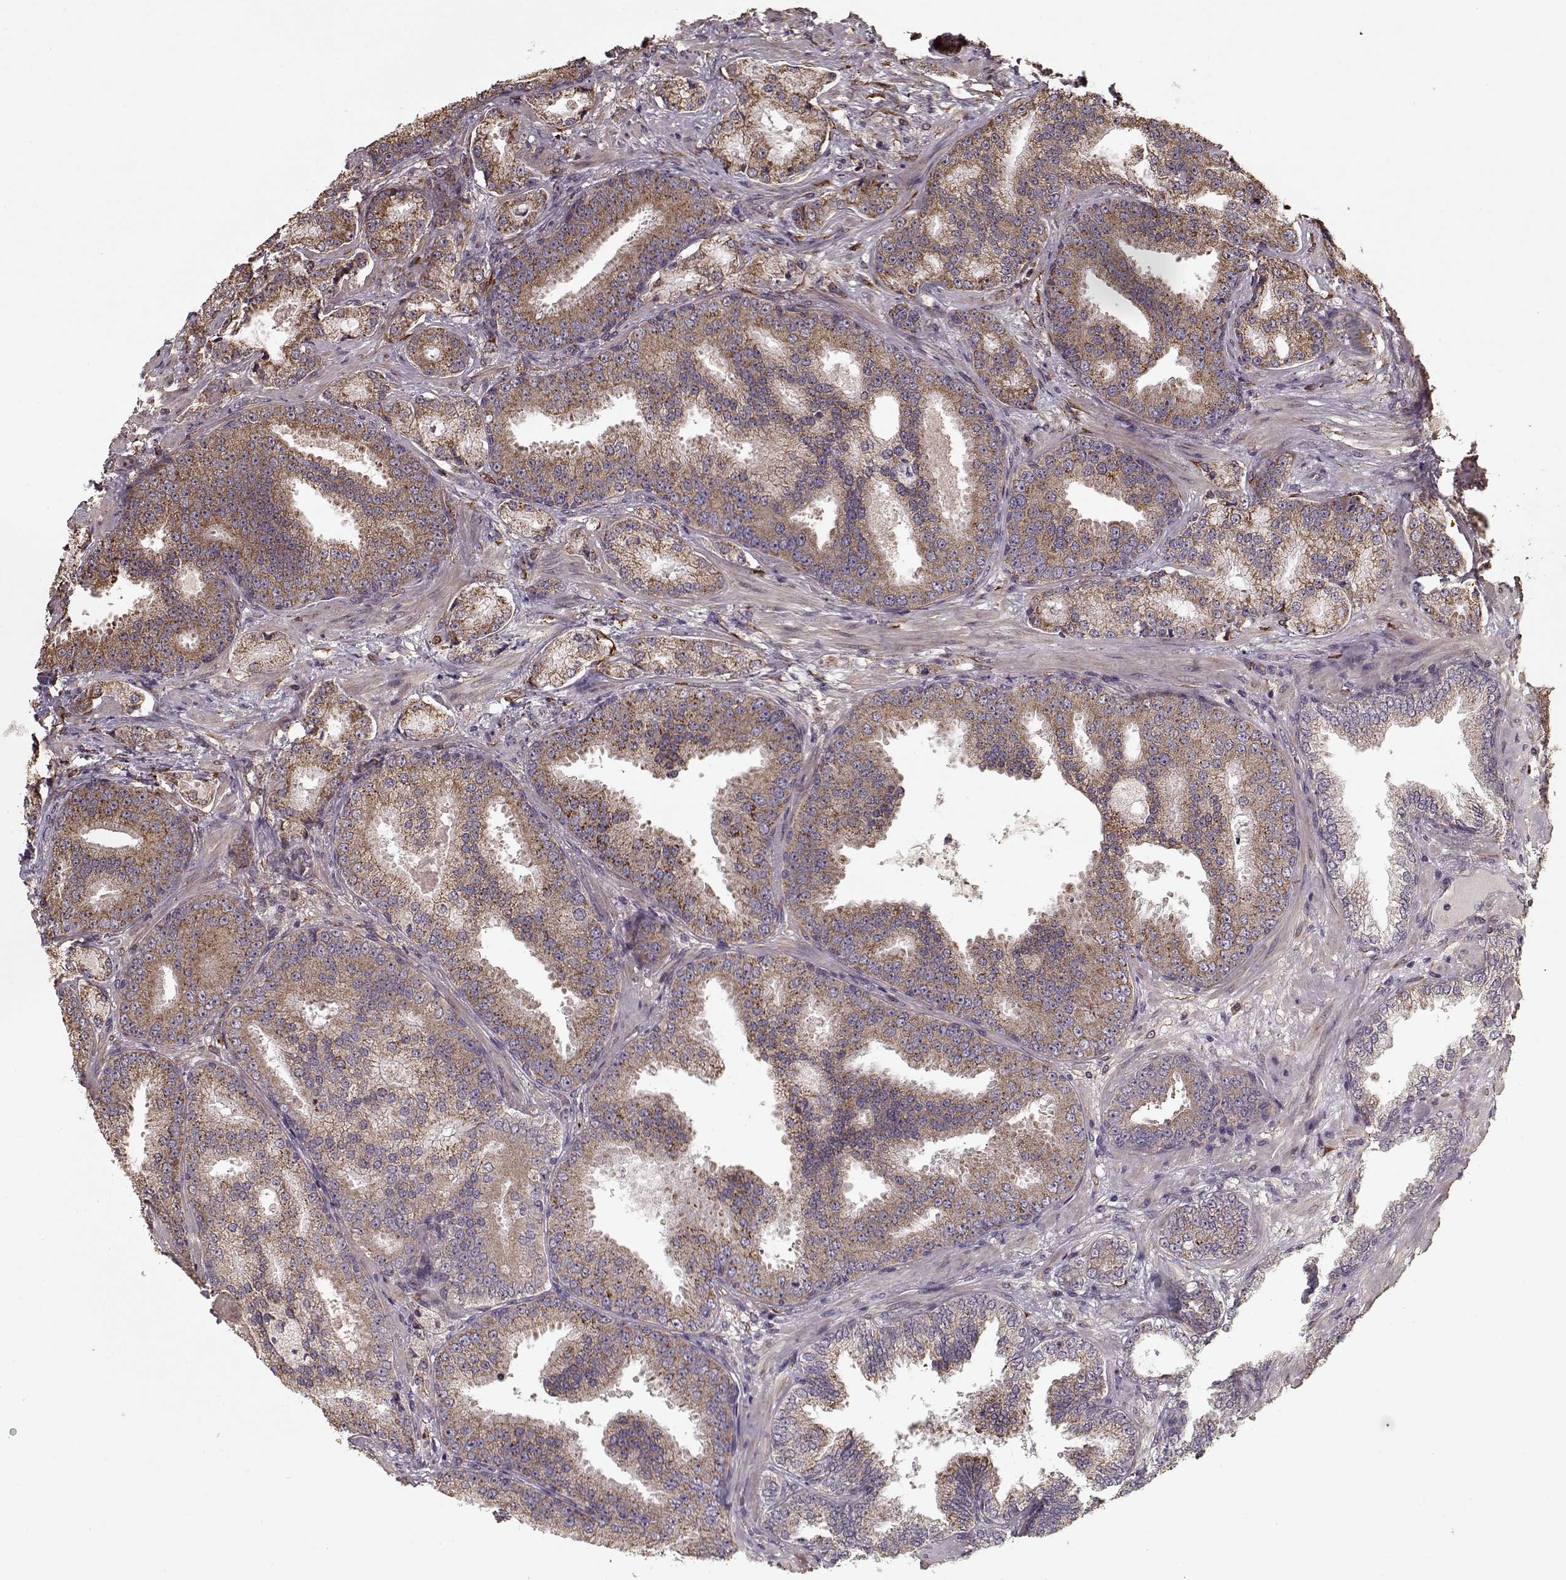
{"staining": {"intensity": "moderate", "quantity": ">75%", "location": "cytoplasmic/membranous"}, "tissue": "prostate cancer", "cell_type": "Tumor cells", "image_type": "cancer", "snomed": [{"axis": "morphology", "description": "Adenocarcinoma, Low grade"}, {"axis": "topography", "description": "Prostate"}], "caption": "Immunohistochemical staining of prostate low-grade adenocarcinoma demonstrates medium levels of moderate cytoplasmic/membranous protein positivity in approximately >75% of tumor cells.", "gene": "IMMP1L", "patient": {"sex": "male", "age": 68}}